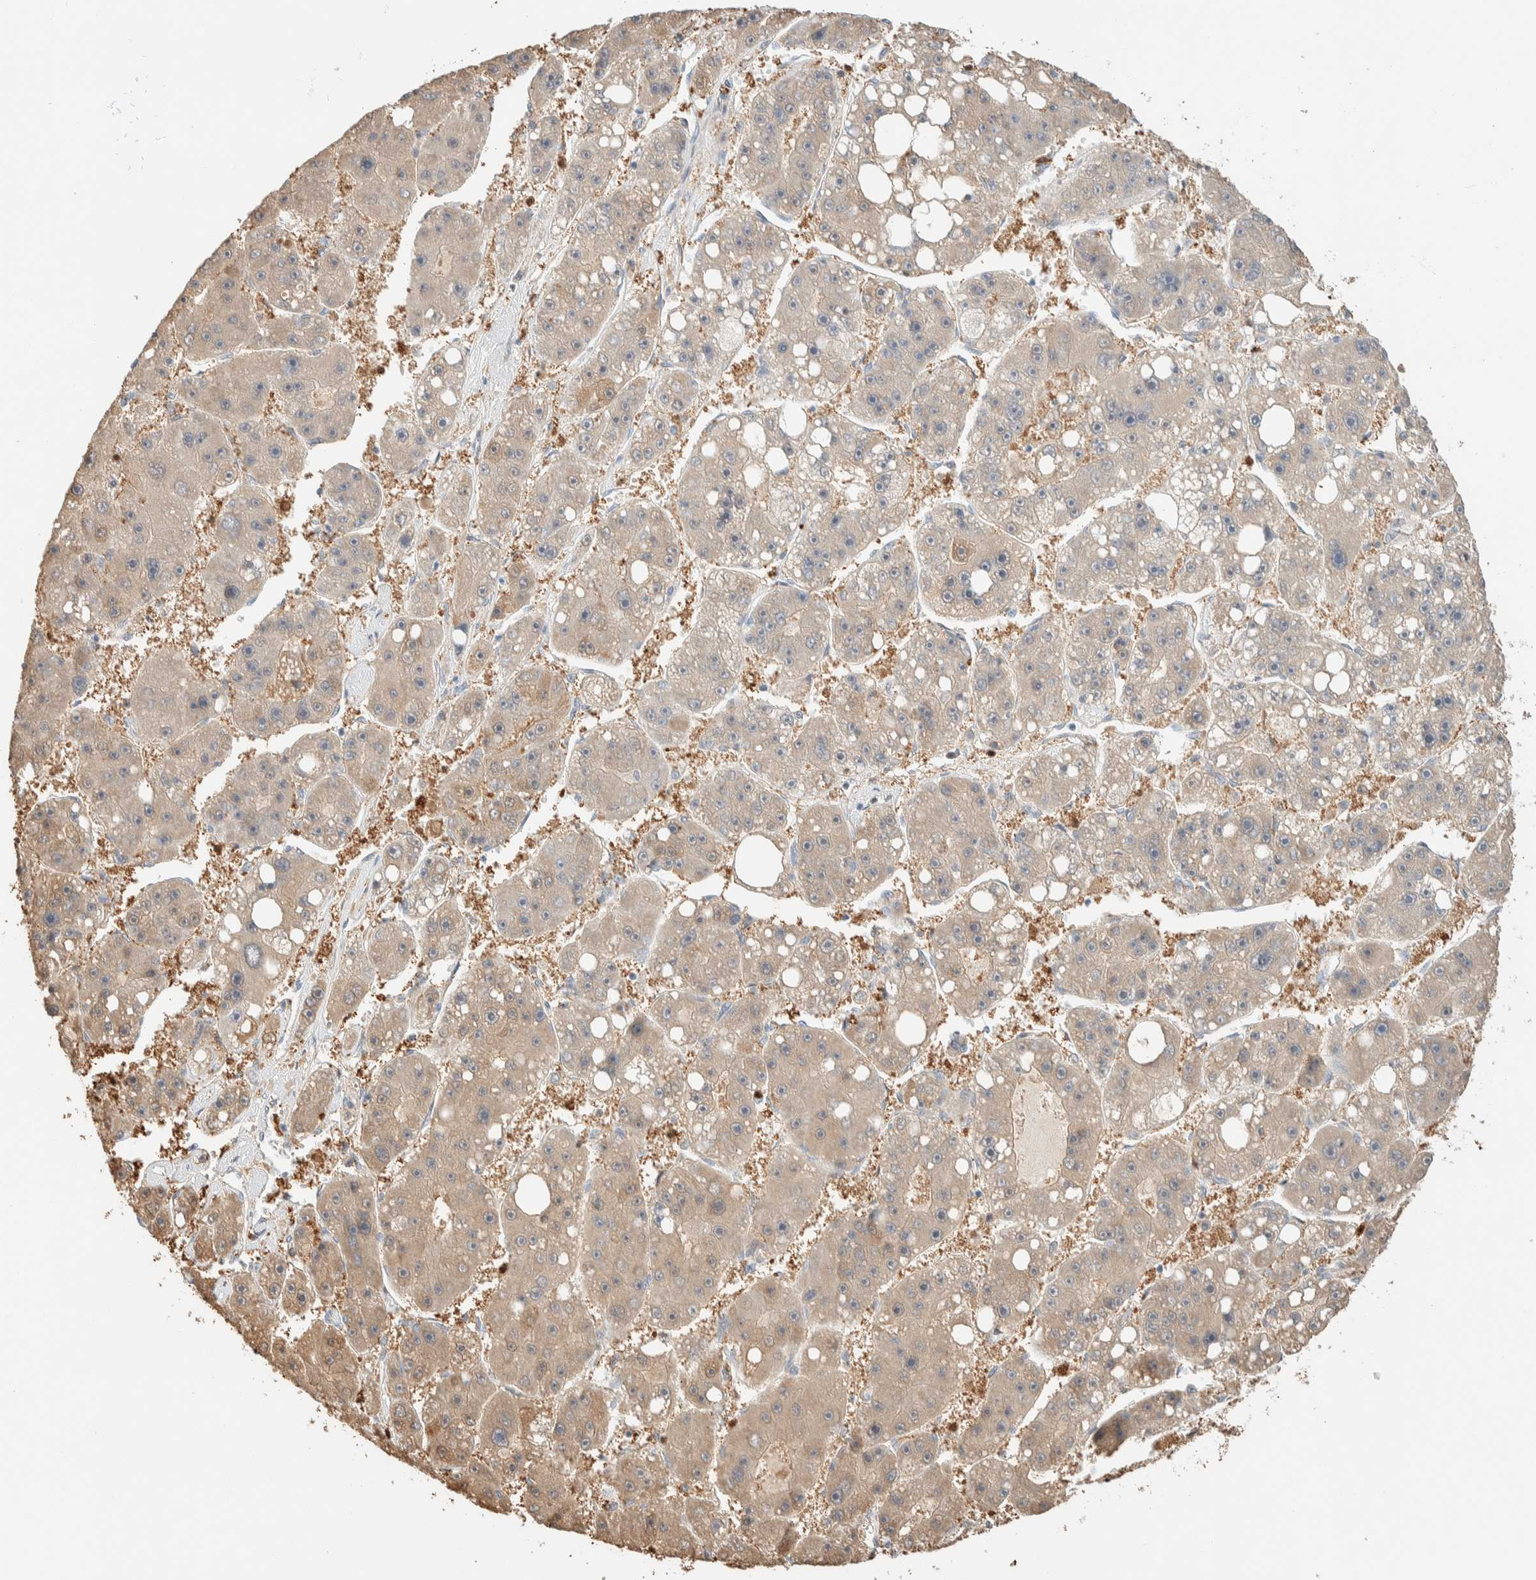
{"staining": {"intensity": "weak", "quantity": "25%-75%", "location": "cytoplasmic/membranous"}, "tissue": "liver cancer", "cell_type": "Tumor cells", "image_type": "cancer", "snomed": [{"axis": "morphology", "description": "Carcinoma, Hepatocellular, NOS"}, {"axis": "topography", "description": "Liver"}], "caption": "Weak cytoplasmic/membranous positivity is identified in approximately 25%-75% of tumor cells in hepatocellular carcinoma (liver). Immunohistochemistry stains the protein of interest in brown and the nuclei are stained blue.", "gene": "SETD4", "patient": {"sex": "female", "age": 61}}